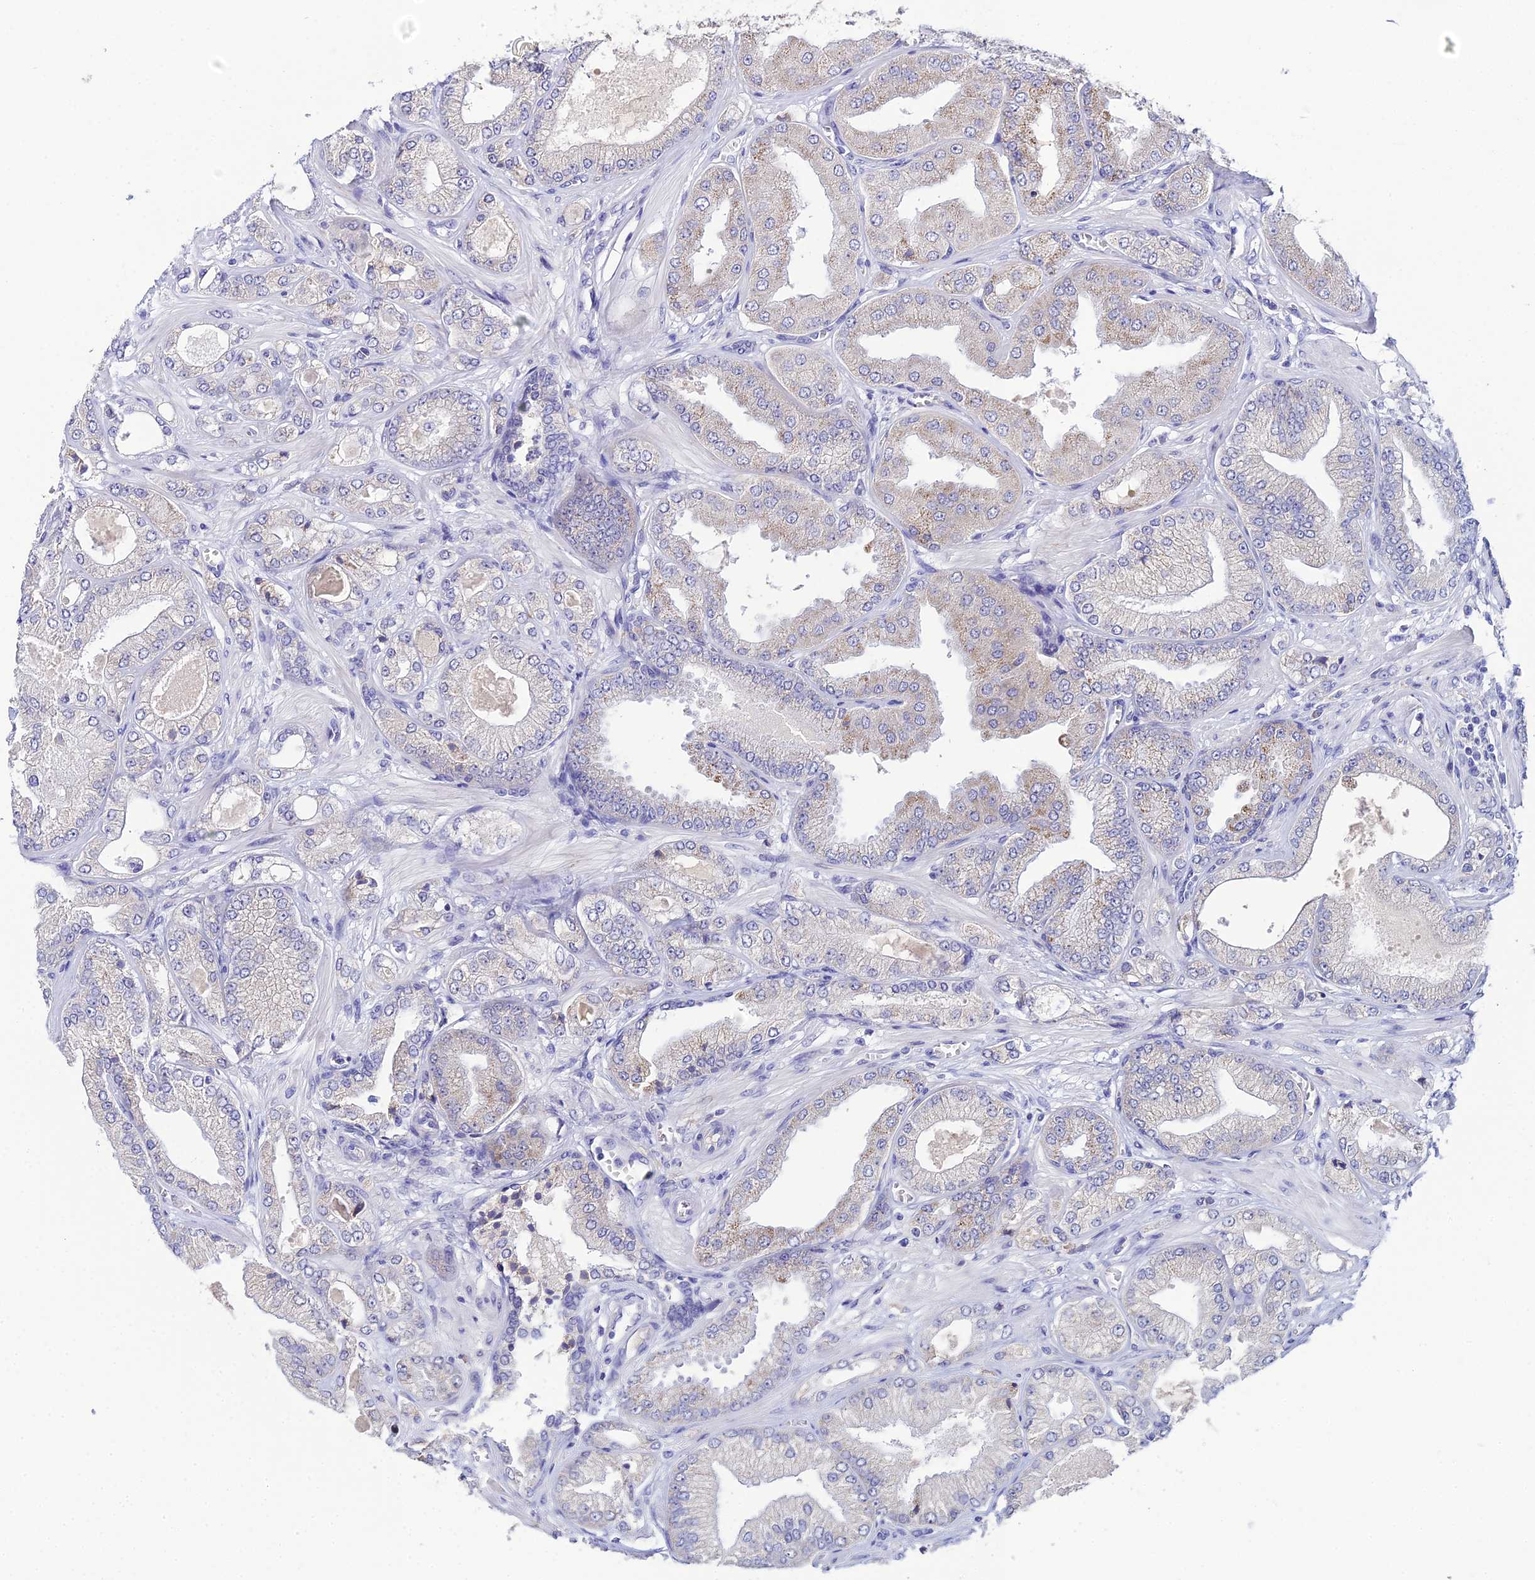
{"staining": {"intensity": "weak", "quantity": "<25%", "location": "cytoplasmic/membranous"}, "tissue": "prostate cancer", "cell_type": "Tumor cells", "image_type": "cancer", "snomed": [{"axis": "morphology", "description": "Adenocarcinoma, Low grade"}, {"axis": "topography", "description": "Prostate"}], "caption": "Micrograph shows no significant protein positivity in tumor cells of prostate adenocarcinoma (low-grade).", "gene": "PLPP4", "patient": {"sex": "male", "age": 55}}